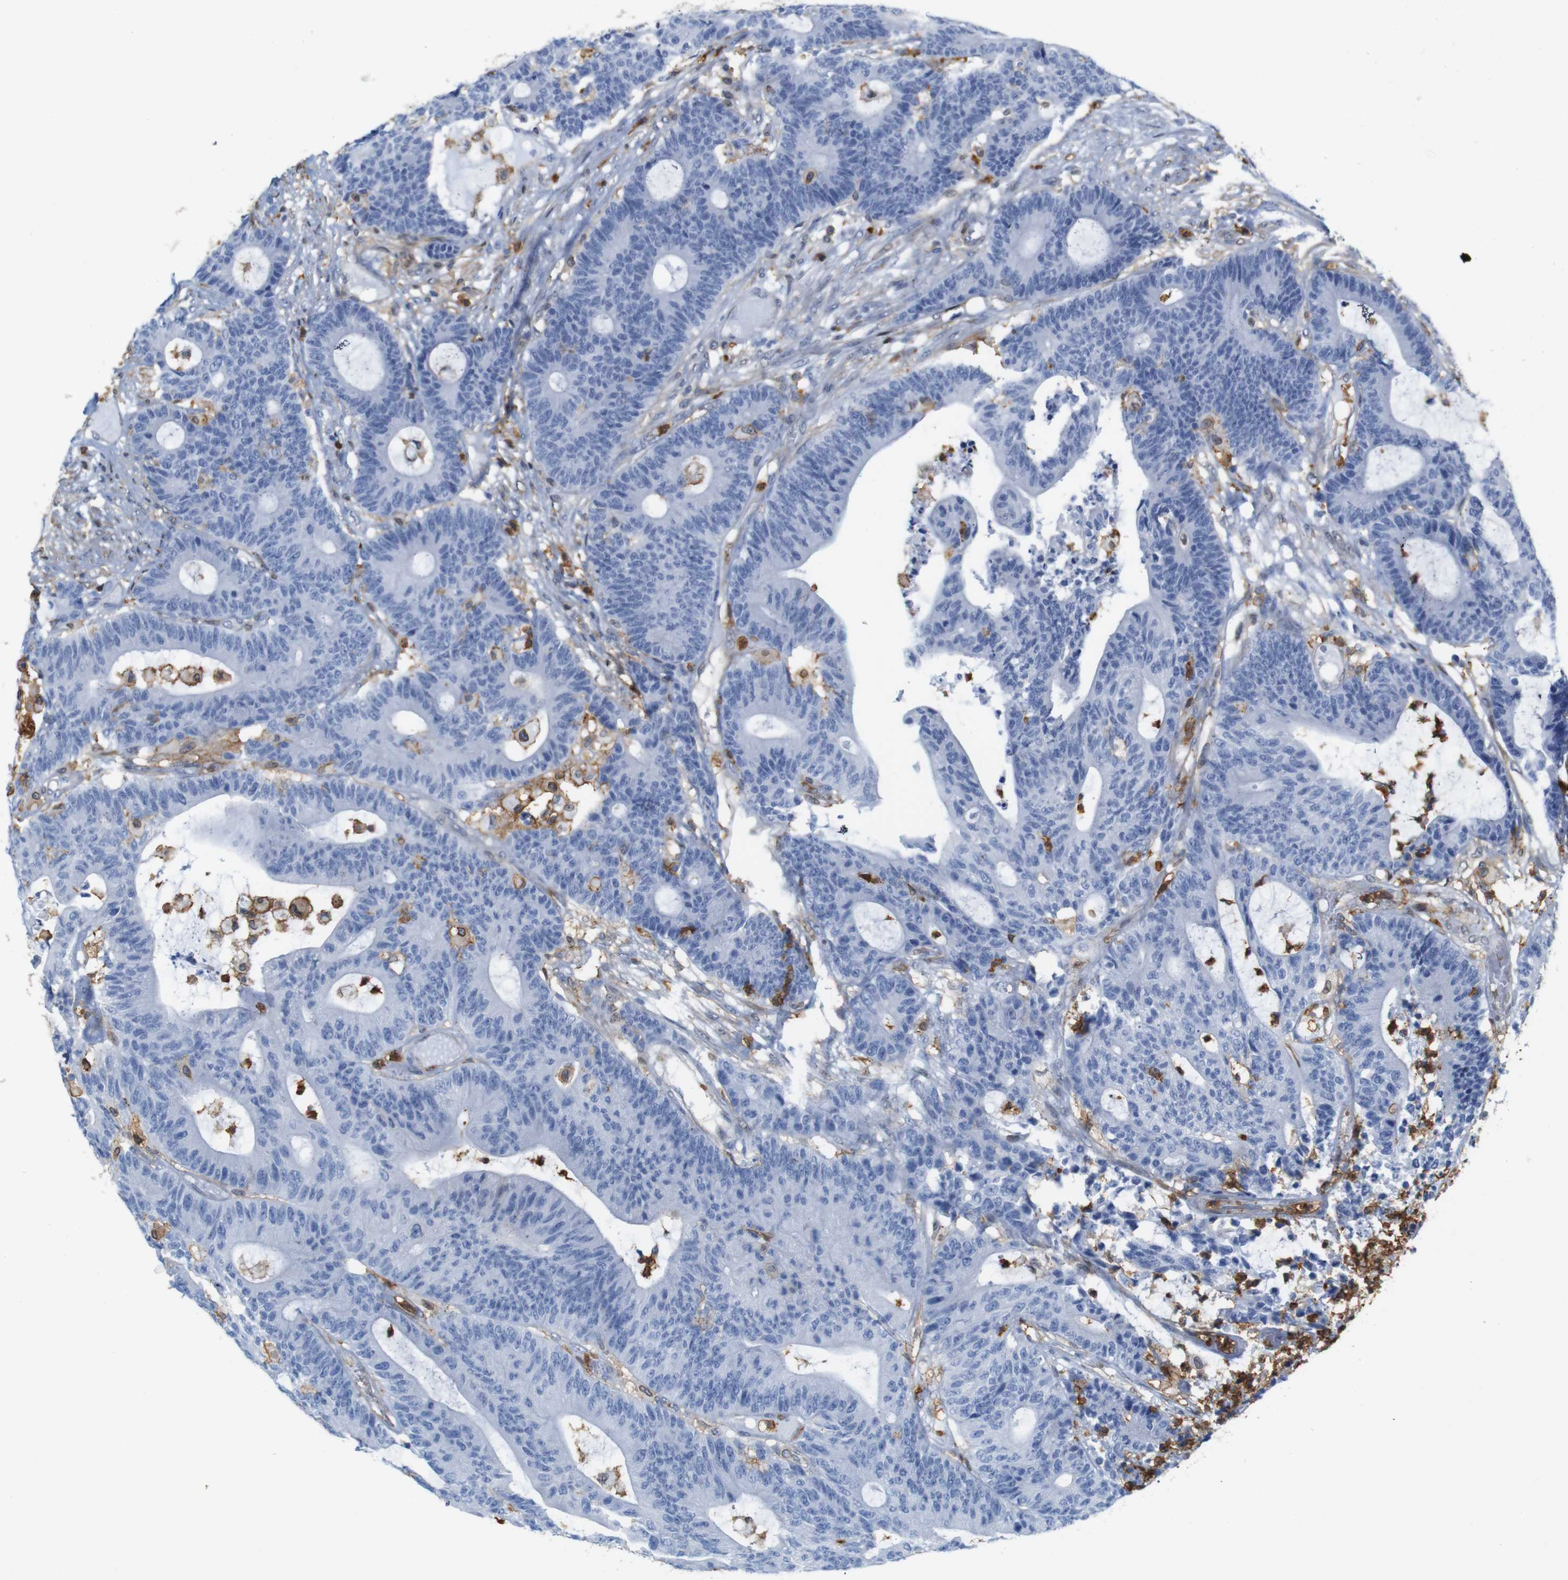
{"staining": {"intensity": "negative", "quantity": "none", "location": "none"}, "tissue": "colorectal cancer", "cell_type": "Tumor cells", "image_type": "cancer", "snomed": [{"axis": "morphology", "description": "Adenocarcinoma, NOS"}, {"axis": "topography", "description": "Colon"}], "caption": "Immunohistochemistry photomicrograph of colorectal cancer stained for a protein (brown), which demonstrates no positivity in tumor cells.", "gene": "ANXA1", "patient": {"sex": "female", "age": 84}}